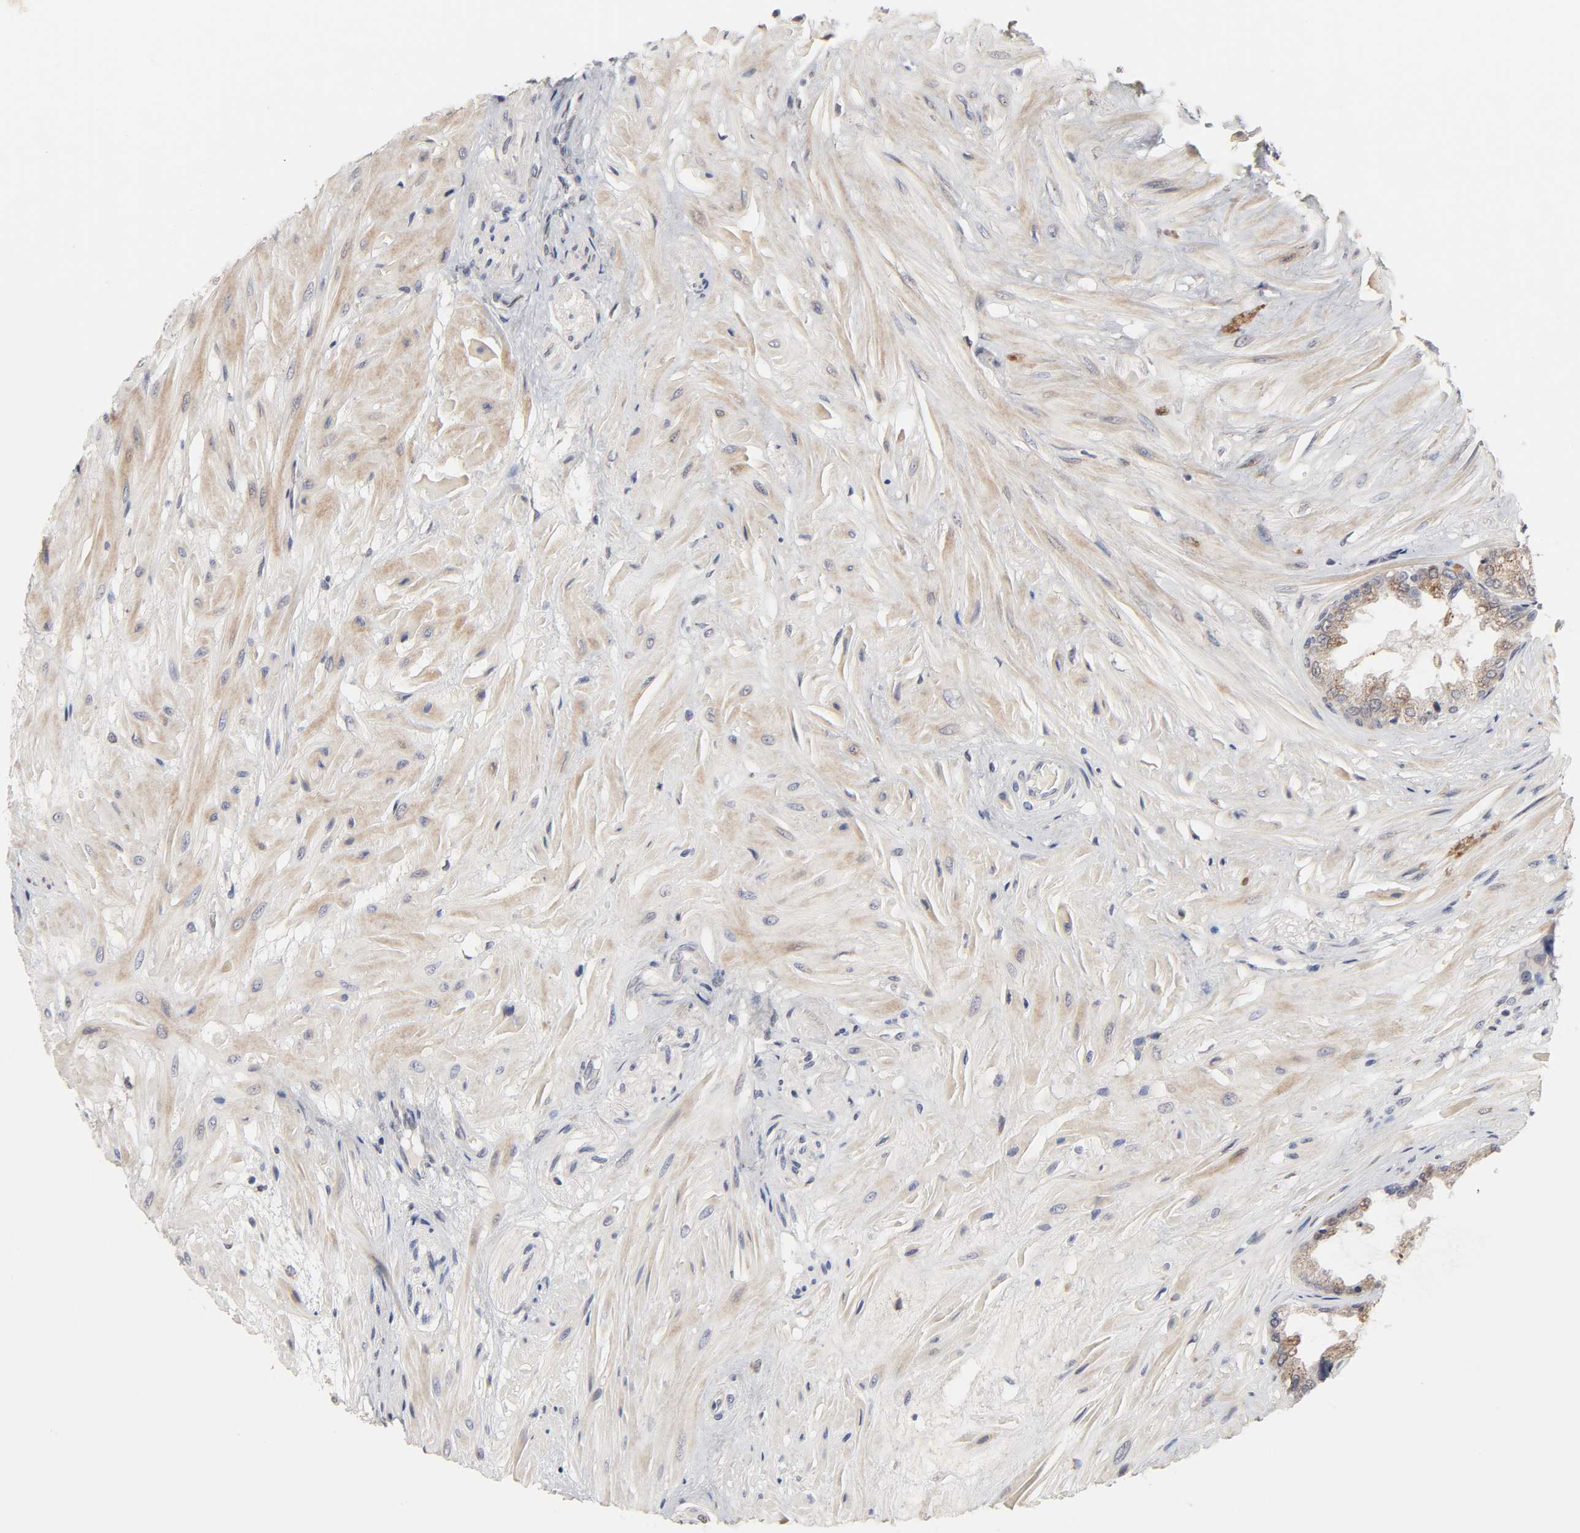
{"staining": {"intensity": "moderate", "quantity": ">75%", "location": "cytoplasmic/membranous,nuclear"}, "tissue": "seminal vesicle", "cell_type": "Glandular cells", "image_type": "normal", "snomed": [{"axis": "morphology", "description": "Normal tissue, NOS"}, {"axis": "topography", "description": "Seminal veicle"}], "caption": "Glandular cells show medium levels of moderate cytoplasmic/membranous,nuclear positivity in approximately >75% of cells in benign human seminal vesicle.", "gene": "HNF4A", "patient": {"sex": "male", "age": 46}}